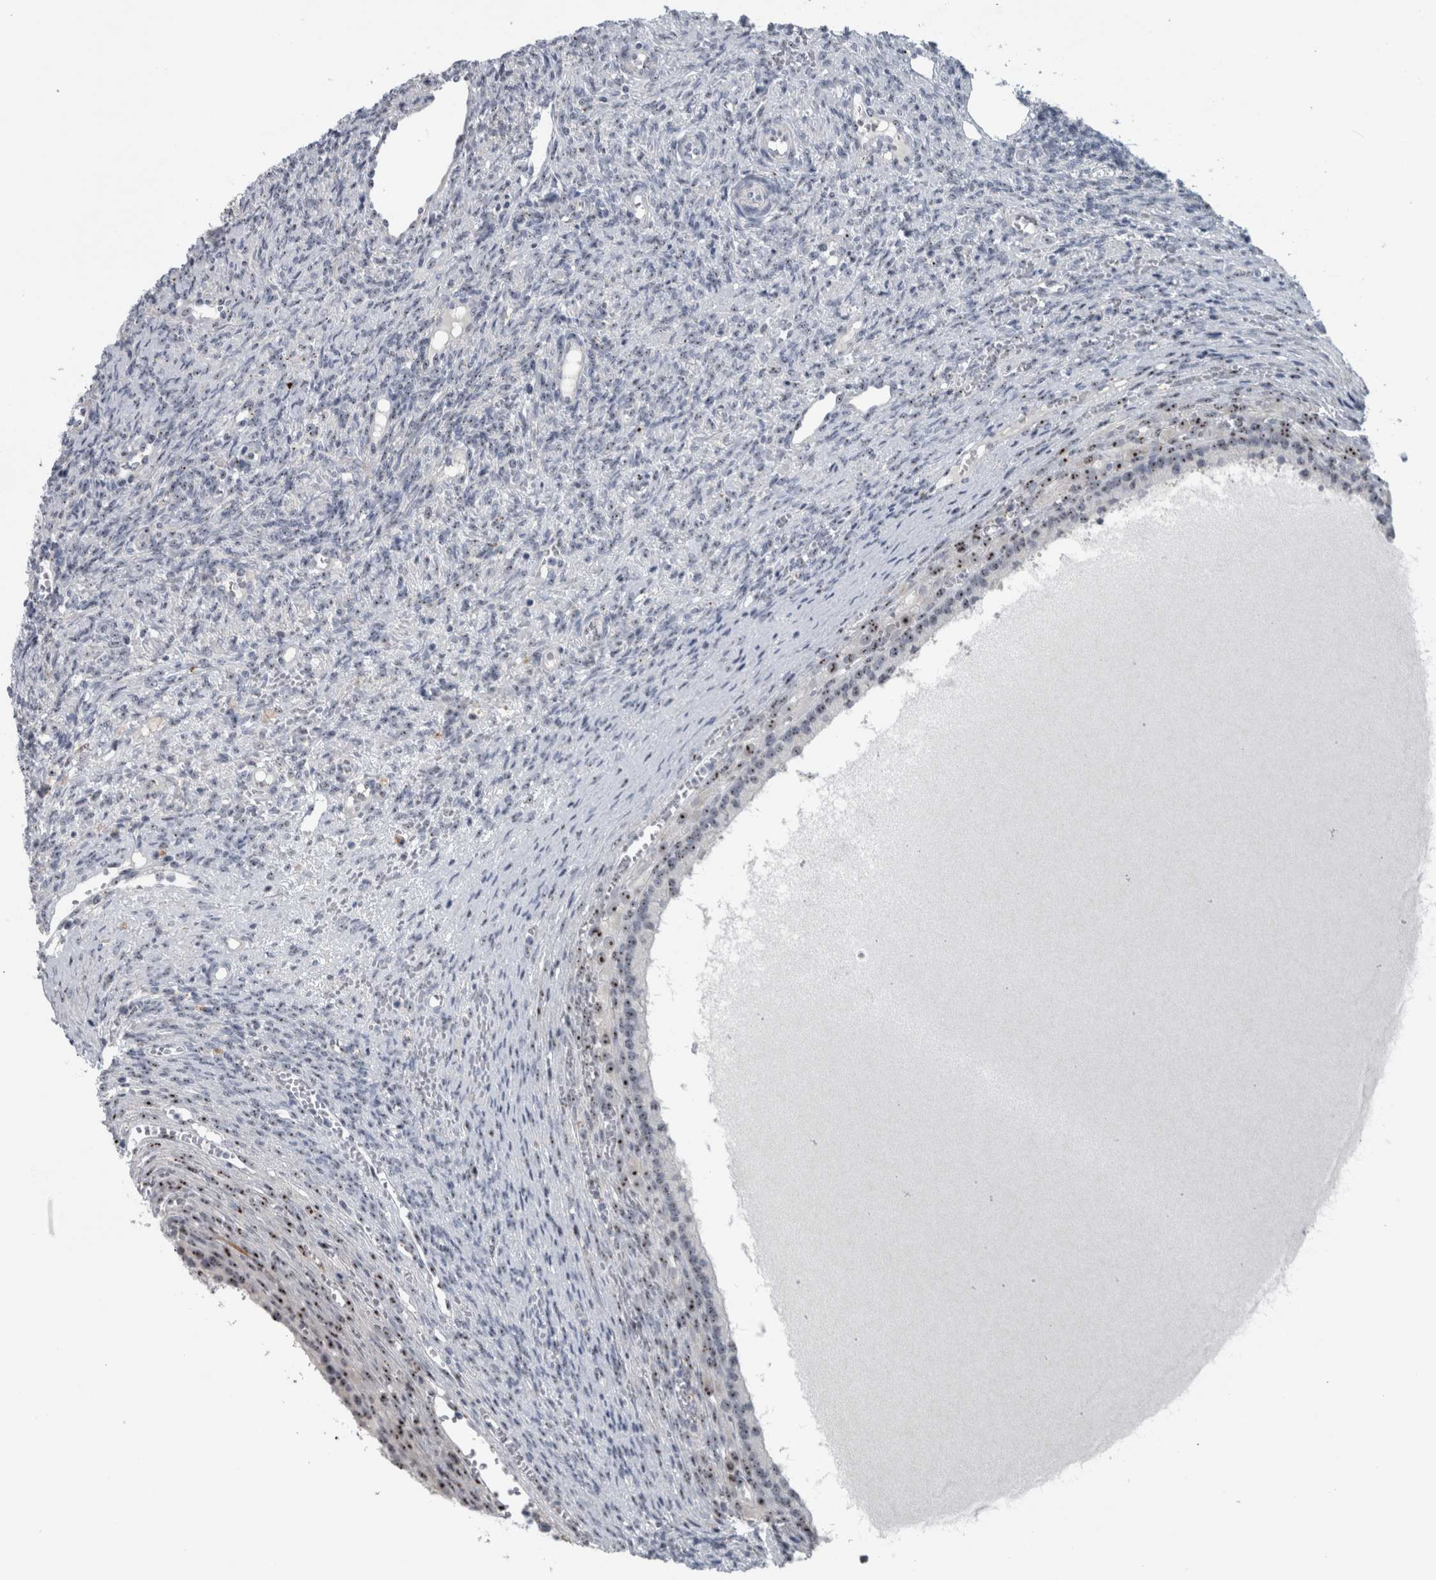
{"staining": {"intensity": "strong", "quantity": ">75%", "location": "cytoplasmic/membranous,nuclear"}, "tissue": "ovary", "cell_type": "Follicle cells", "image_type": "normal", "snomed": [{"axis": "morphology", "description": "Normal tissue, NOS"}, {"axis": "topography", "description": "Ovary"}], "caption": "This micrograph demonstrates immunohistochemistry (IHC) staining of benign human ovary, with high strong cytoplasmic/membranous,nuclear expression in about >75% of follicle cells.", "gene": "UTP6", "patient": {"sex": "female", "age": 41}}